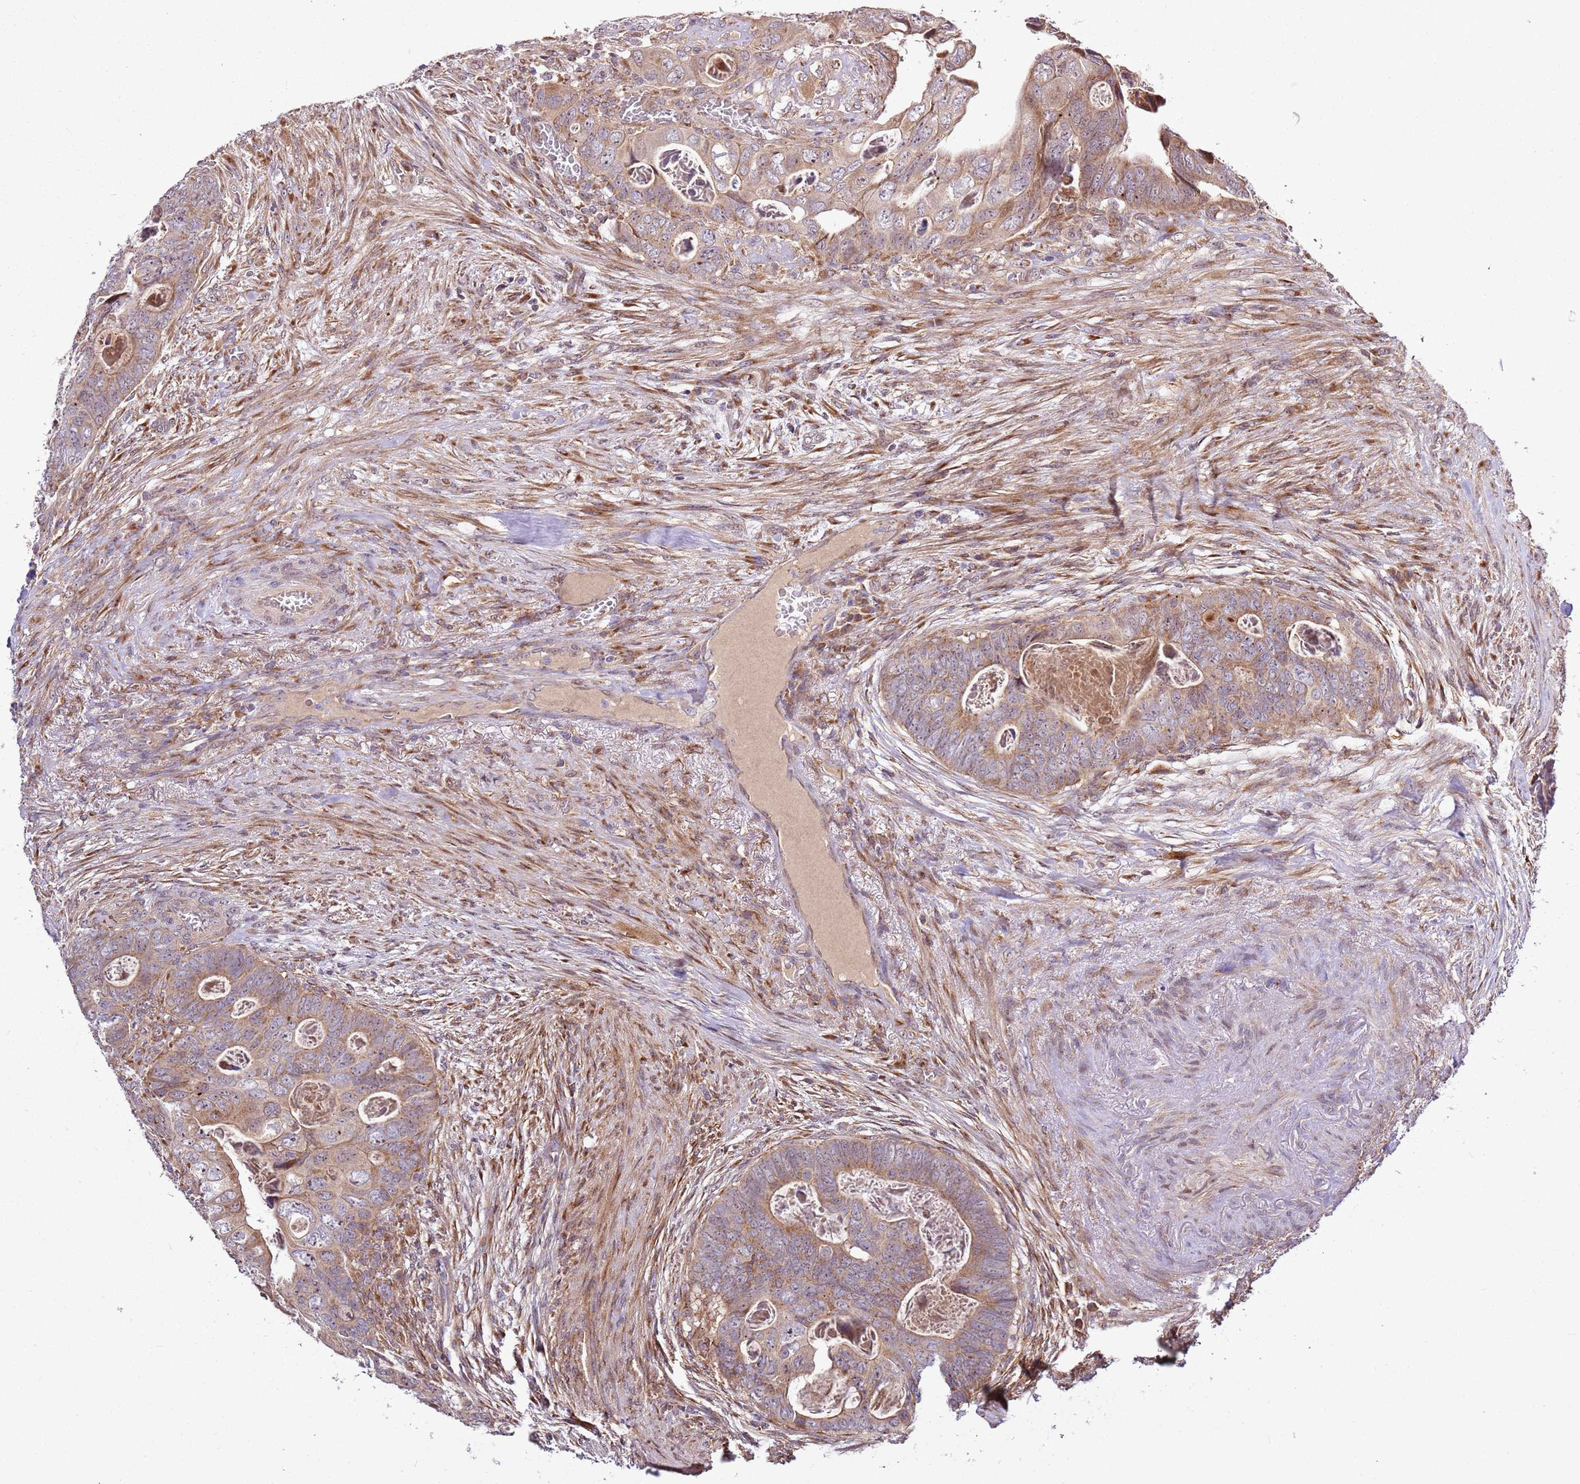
{"staining": {"intensity": "moderate", "quantity": ">75%", "location": "cytoplasmic/membranous,nuclear"}, "tissue": "colorectal cancer", "cell_type": "Tumor cells", "image_type": "cancer", "snomed": [{"axis": "morphology", "description": "Adenocarcinoma, NOS"}, {"axis": "topography", "description": "Rectum"}], "caption": "High-power microscopy captured an immunohistochemistry image of adenocarcinoma (colorectal), revealing moderate cytoplasmic/membranous and nuclear expression in about >75% of tumor cells.", "gene": "RASA3", "patient": {"sex": "female", "age": 78}}